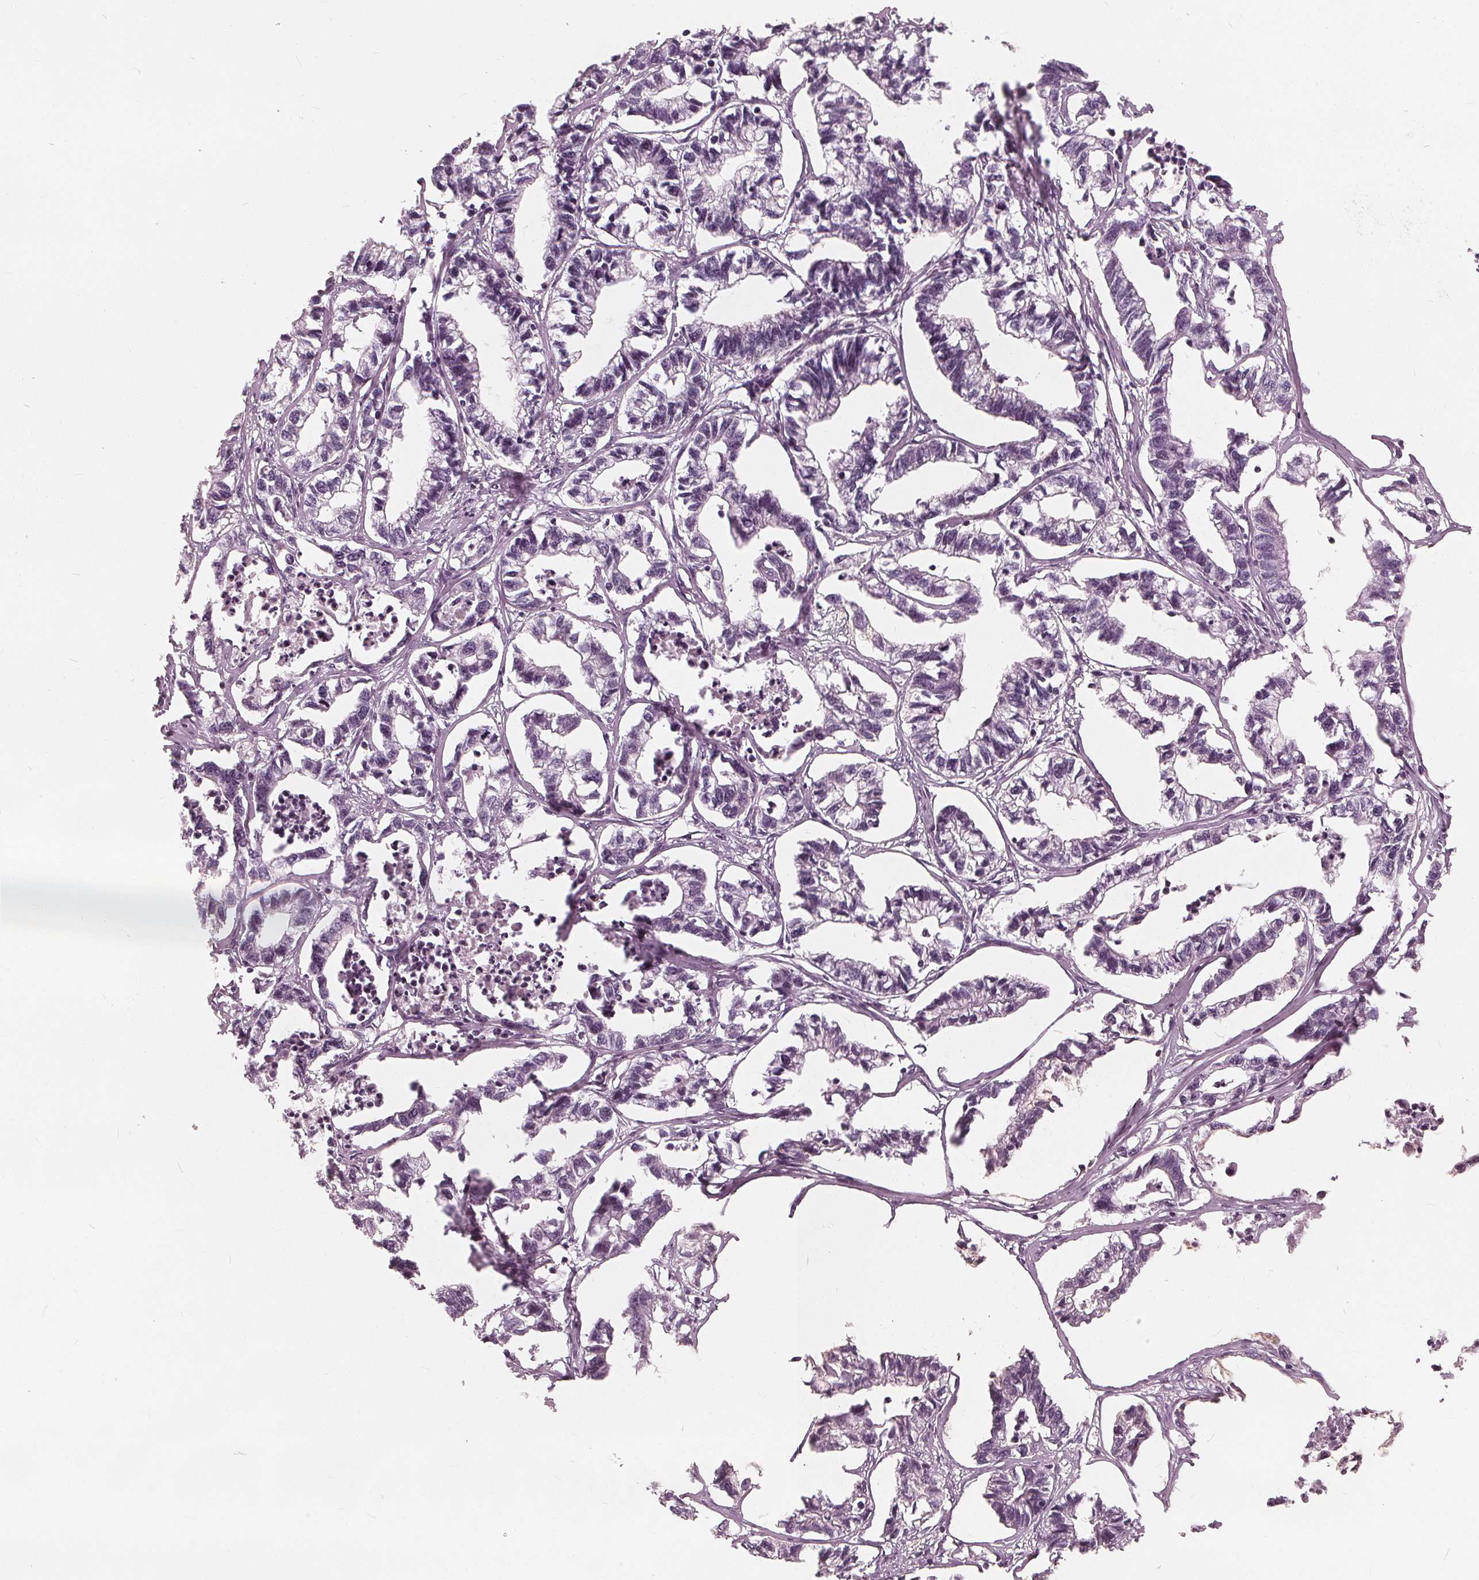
{"staining": {"intensity": "negative", "quantity": "none", "location": "none"}, "tissue": "stomach cancer", "cell_type": "Tumor cells", "image_type": "cancer", "snomed": [{"axis": "morphology", "description": "Adenocarcinoma, NOS"}, {"axis": "topography", "description": "Stomach"}], "caption": "Immunohistochemistry image of neoplastic tissue: human stomach cancer stained with DAB exhibits no significant protein staining in tumor cells.", "gene": "SAT2", "patient": {"sex": "male", "age": 83}}